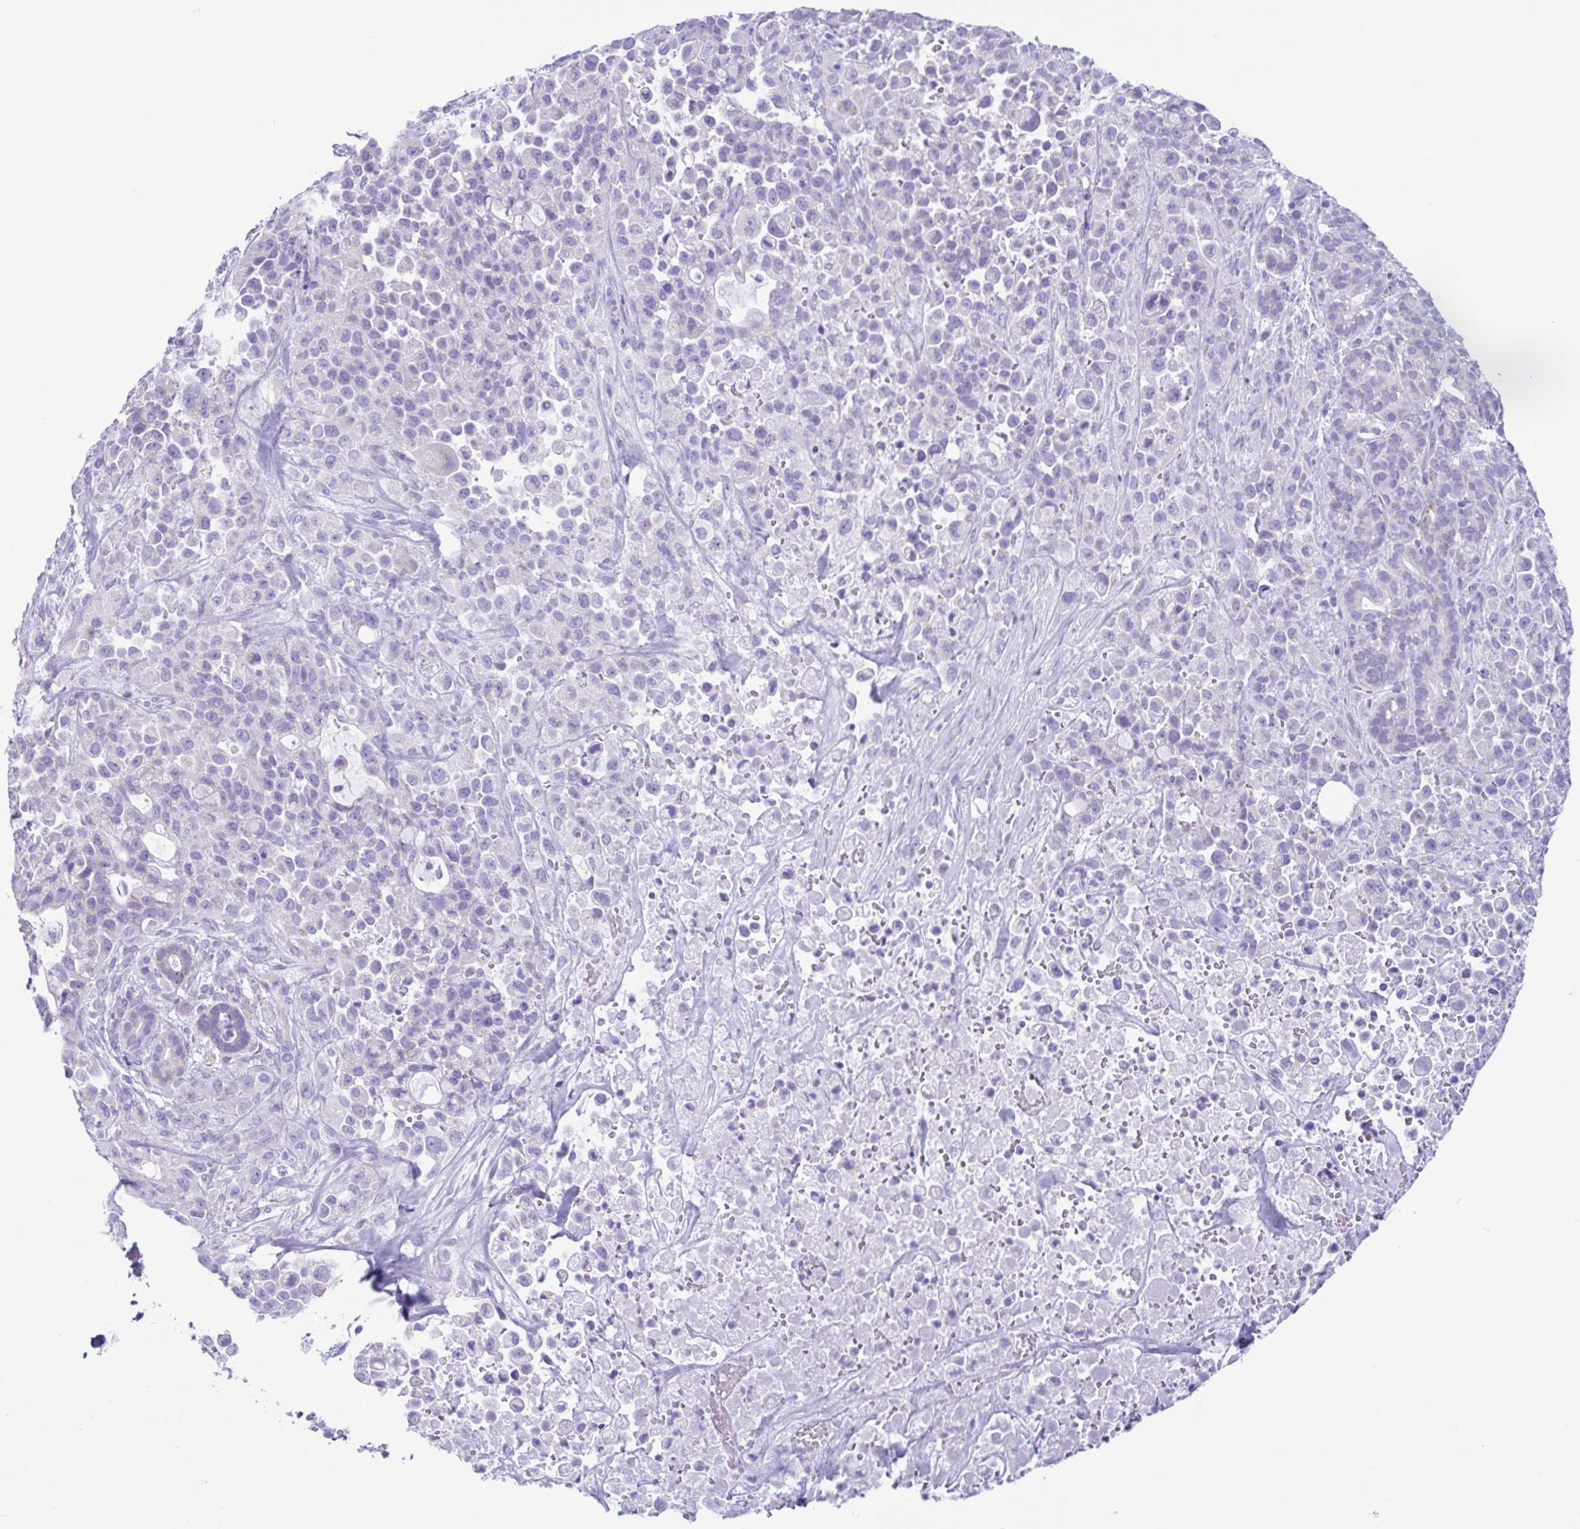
{"staining": {"intensity": "negative", "quantity": "none", "location": "none"}, "tissue": "pancreatic cancer", "cell_type": "Tumor cells", "image_type": "cancer", "snomed": [{"axis": "morphology", "description": "Adenocarcinoma, NOS"}, {"axis": "topography", "description": "Pancreas"}], "caption": "Immunohistochemical staining of pancreatic cancer shows no significant positivity in tumor cells.", "gene": "ACTRT3", "patient": {"sex": "male", "age": 44}}